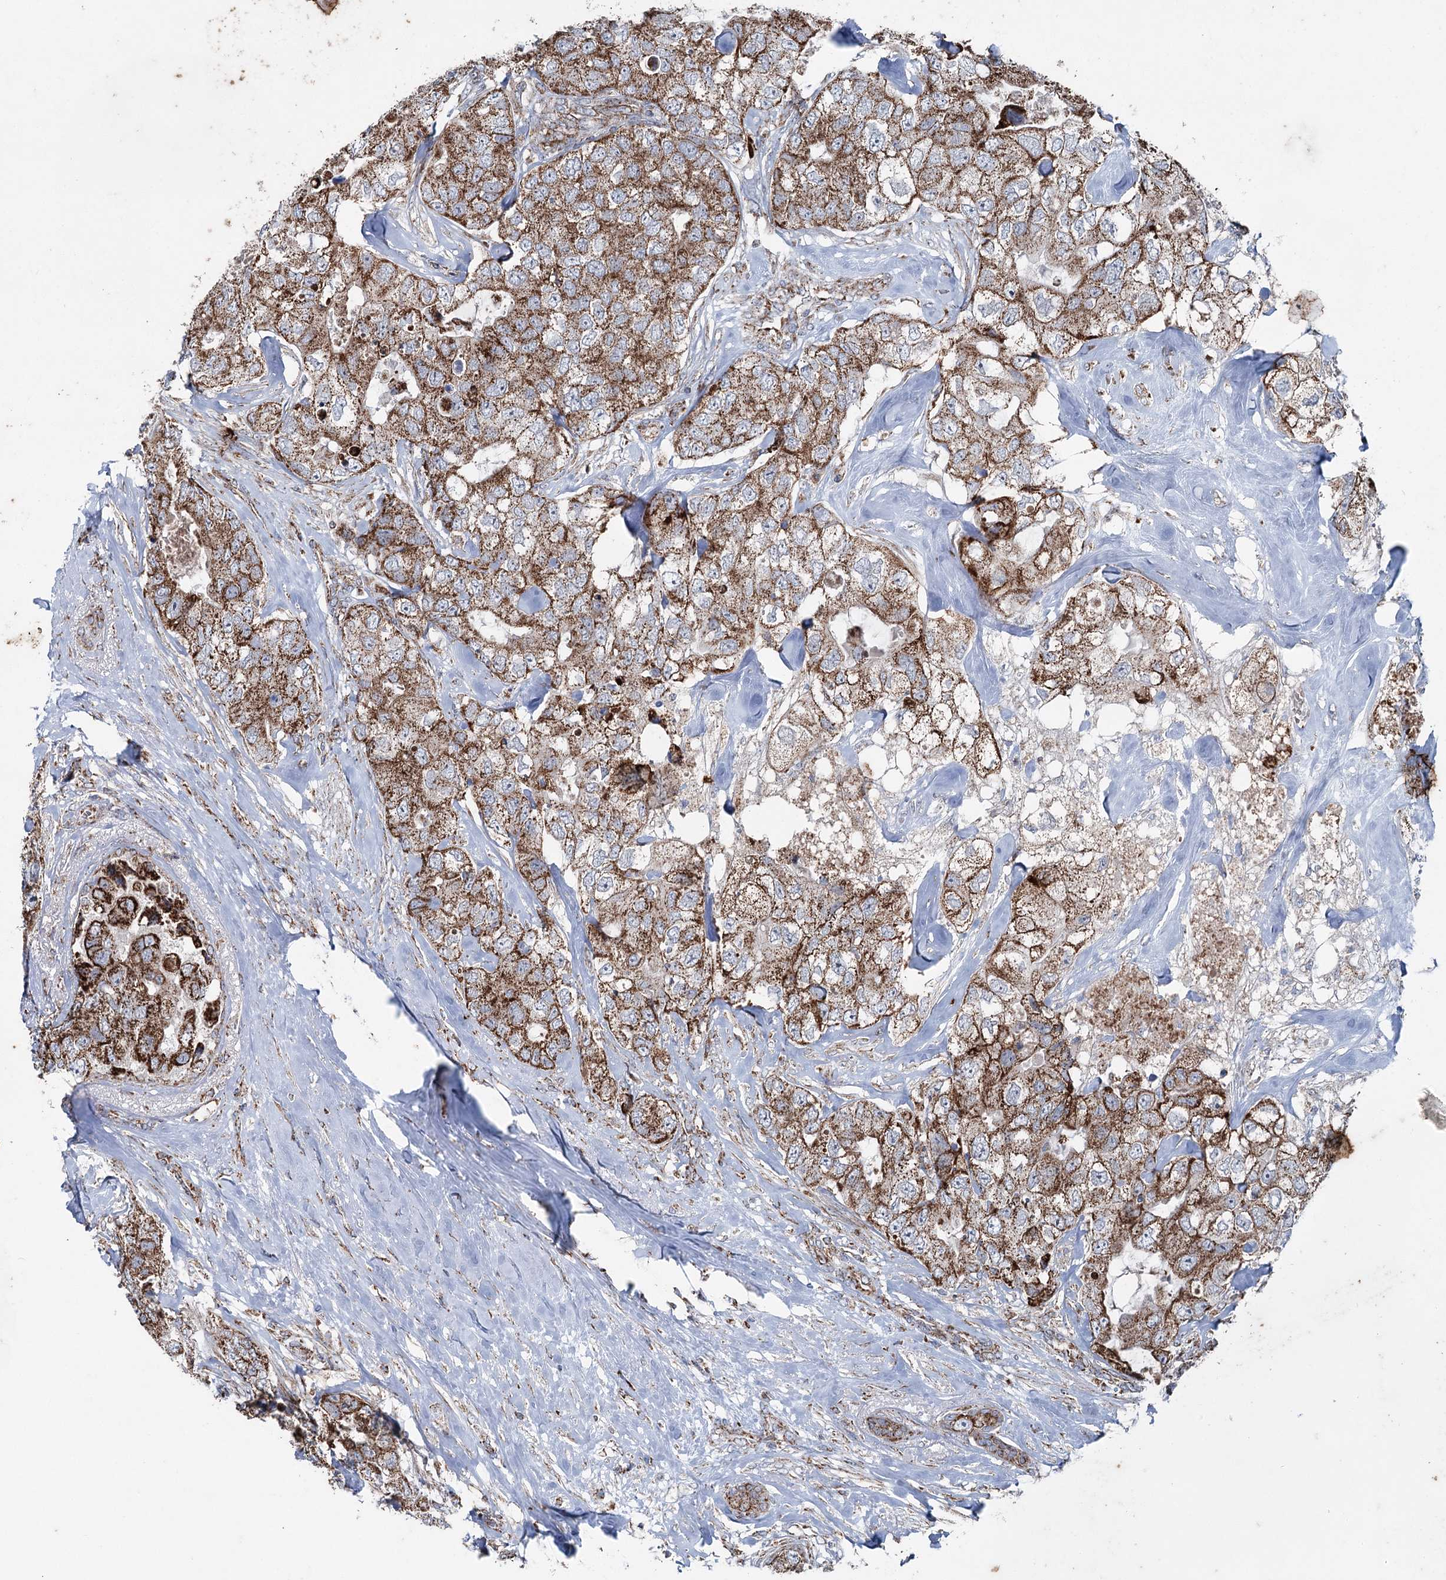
{"staining": {"intensity": "strong", "quantity": ">75%", "location": "cytoplasmic/membranous"}, "tissue": "breast cancer", "cell_type": "Tumor cells", "image_type": "cancer", "snomed": [{"axis": "morphology", "description": "Duct carcinoma"}, {"axis": "topography", "description": "Breast"}], "caption": "Breast intraductal carcinoma stained with a protein marker reveals strong staining in tumor cells.", "gene": "UCN3", "patient": {"sex": "female", "age": 62}}